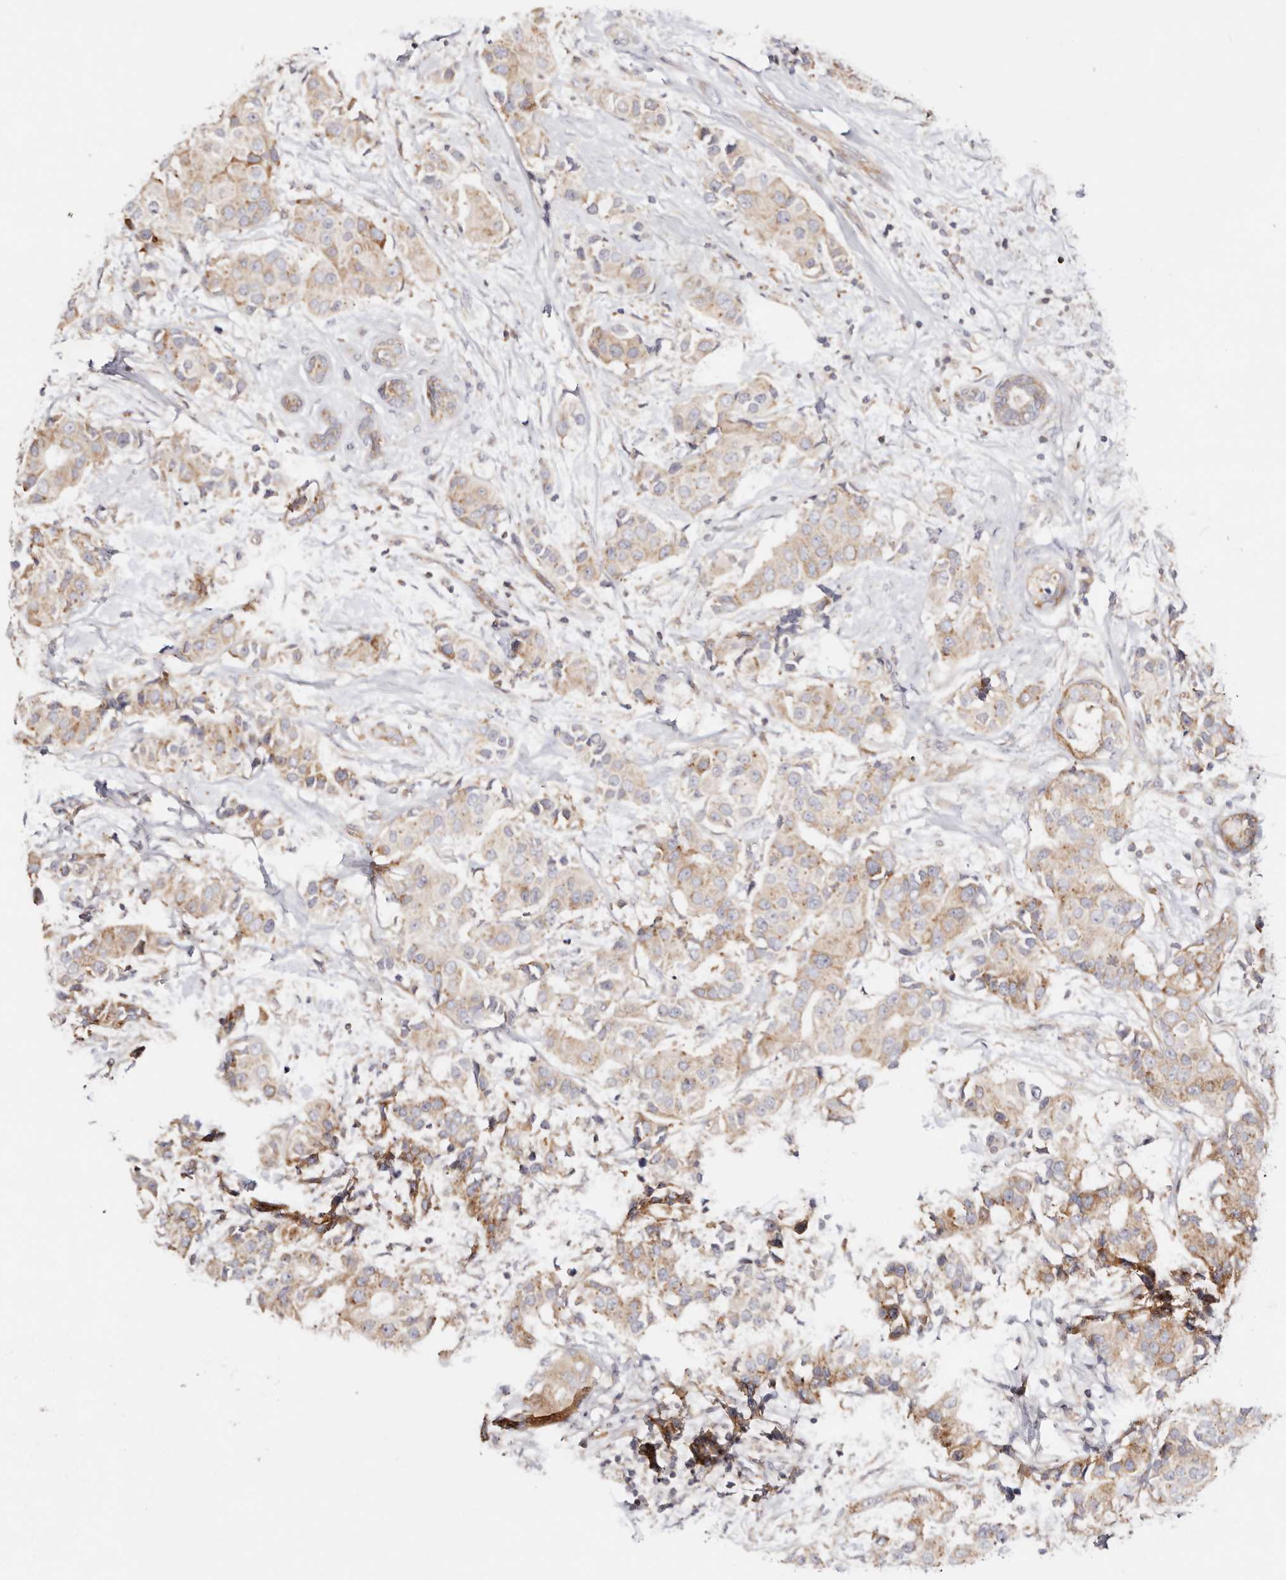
{"staining": {"intensity": "weak", "quantity": ">75%", "location": "cytoplasmic/membranous"}, "tissue": "breast cancer", "cell_type": "Tumor cells", "image_type": "cancer", "snomed": [{"axis": "morphology", "description": "Normal tissue, NOS"}, {"axis": "morphology", "description": "Duct carcinoma"}, {"axis": "topography", "description": "Breast"}], "caption": "About >75% of tumor cells in human breast invasive ductal carcinoma reveal weak cytoplasmic/membranous protein staining as visualized by brown immunohistochemical staining.", "gene": "GNA13", "patient": {"sex": "female", "age": 39}}